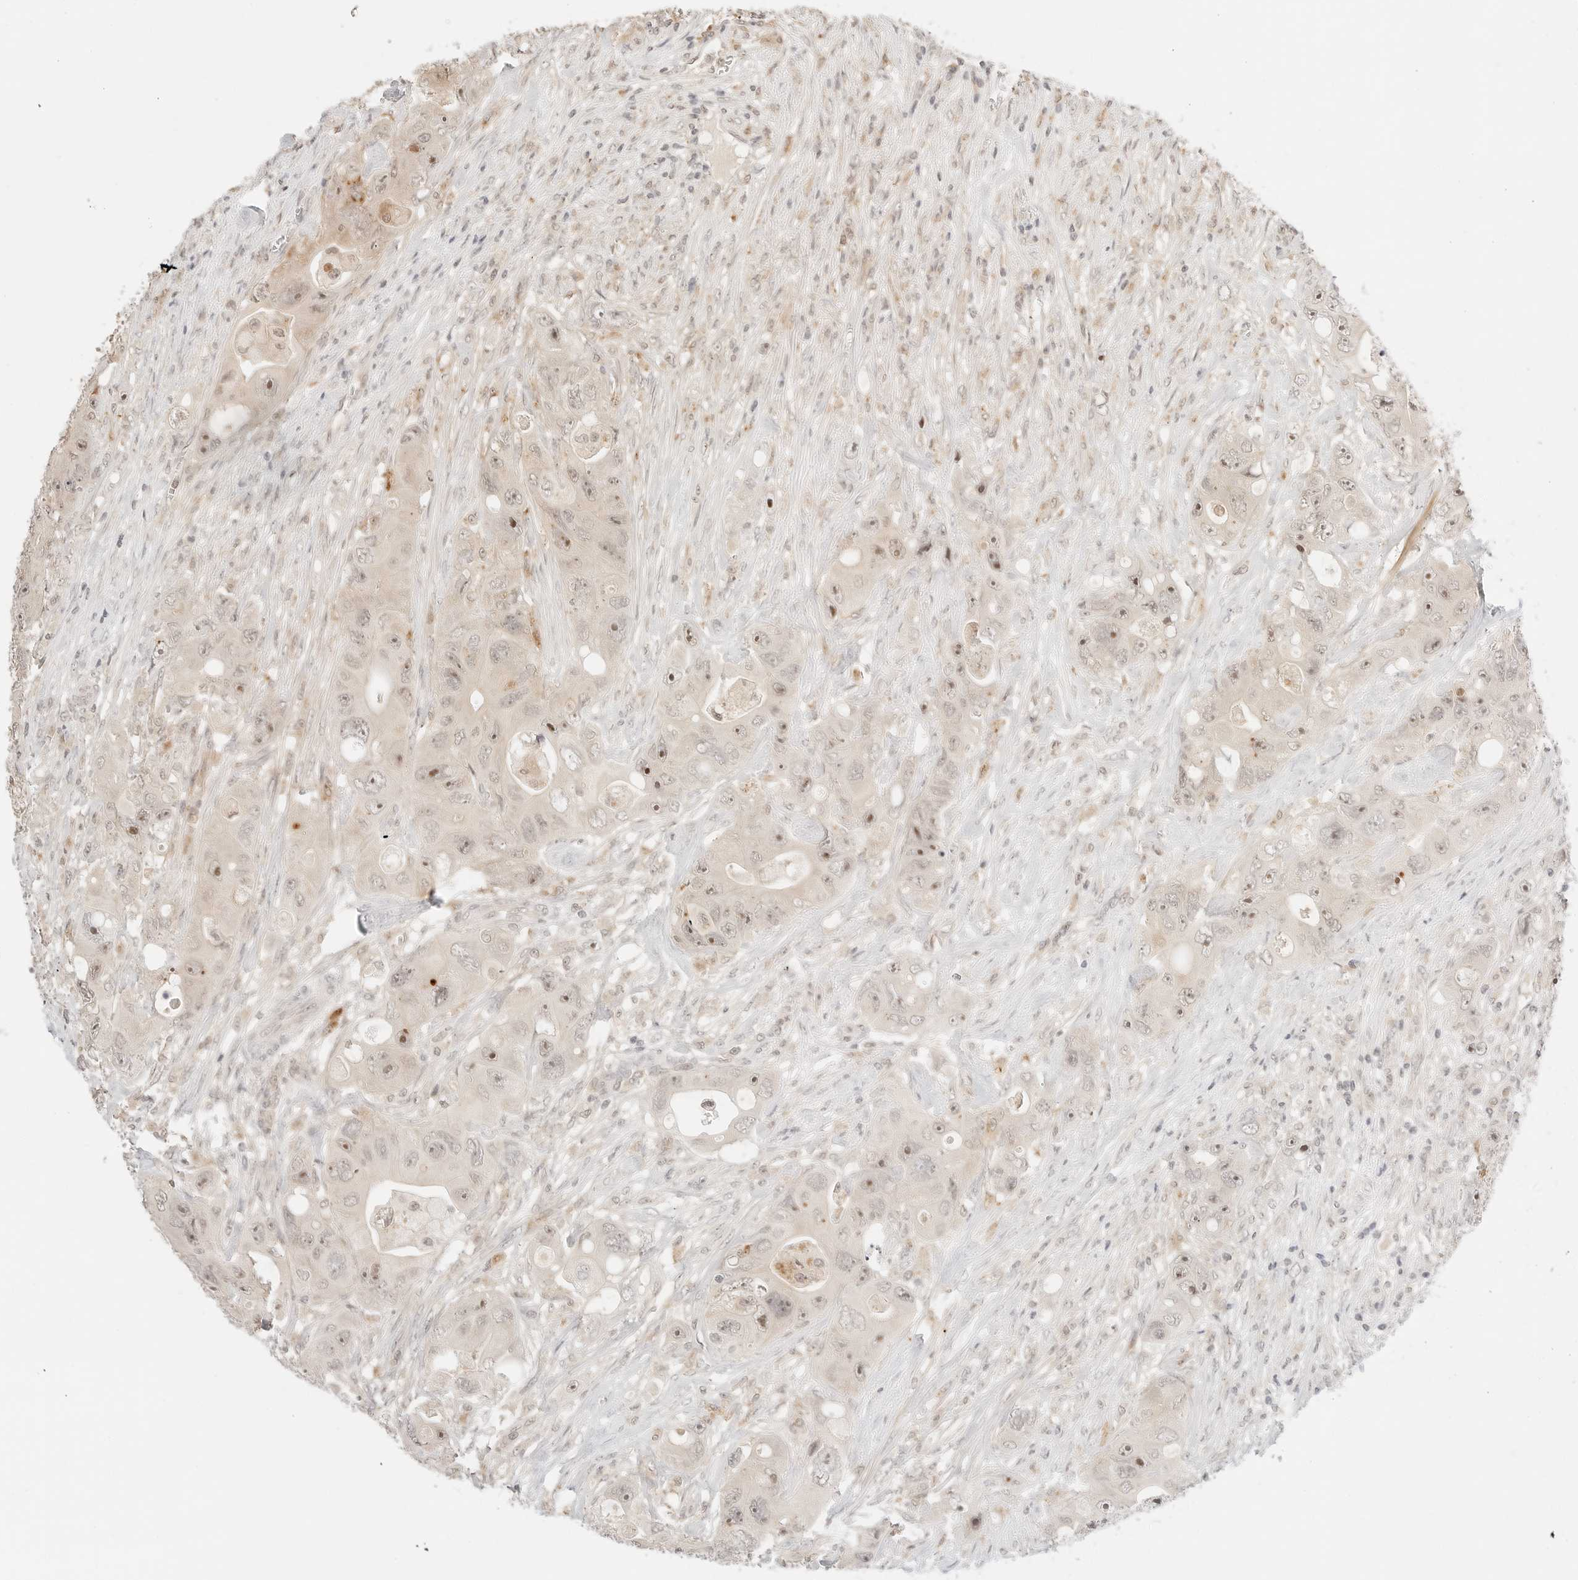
{"staining": {"intensity": "moderate", "quantity": ">75%", "location": "nuclear"}, "tissue": "colorectal cancer", "cell_type": "Tumor cells", "image_type": "cancer", "snomed": [{"axis": "morphology", "description": "Adenocarcinoma, NOS"}, {"axis": "topography", "description": "Colon"}], "caption": "Brown immunohistochemical staining in colorectal adenocarcinoma shows moderate nuclear expression in about >75% of tumor cells. (DAB (3,3'-diaminobenzidine) IHC, brown staining for protein, blue staining for nuclei).", "gene": "RPS6KL1", "patient": {"sex": "female", "age": 46}}